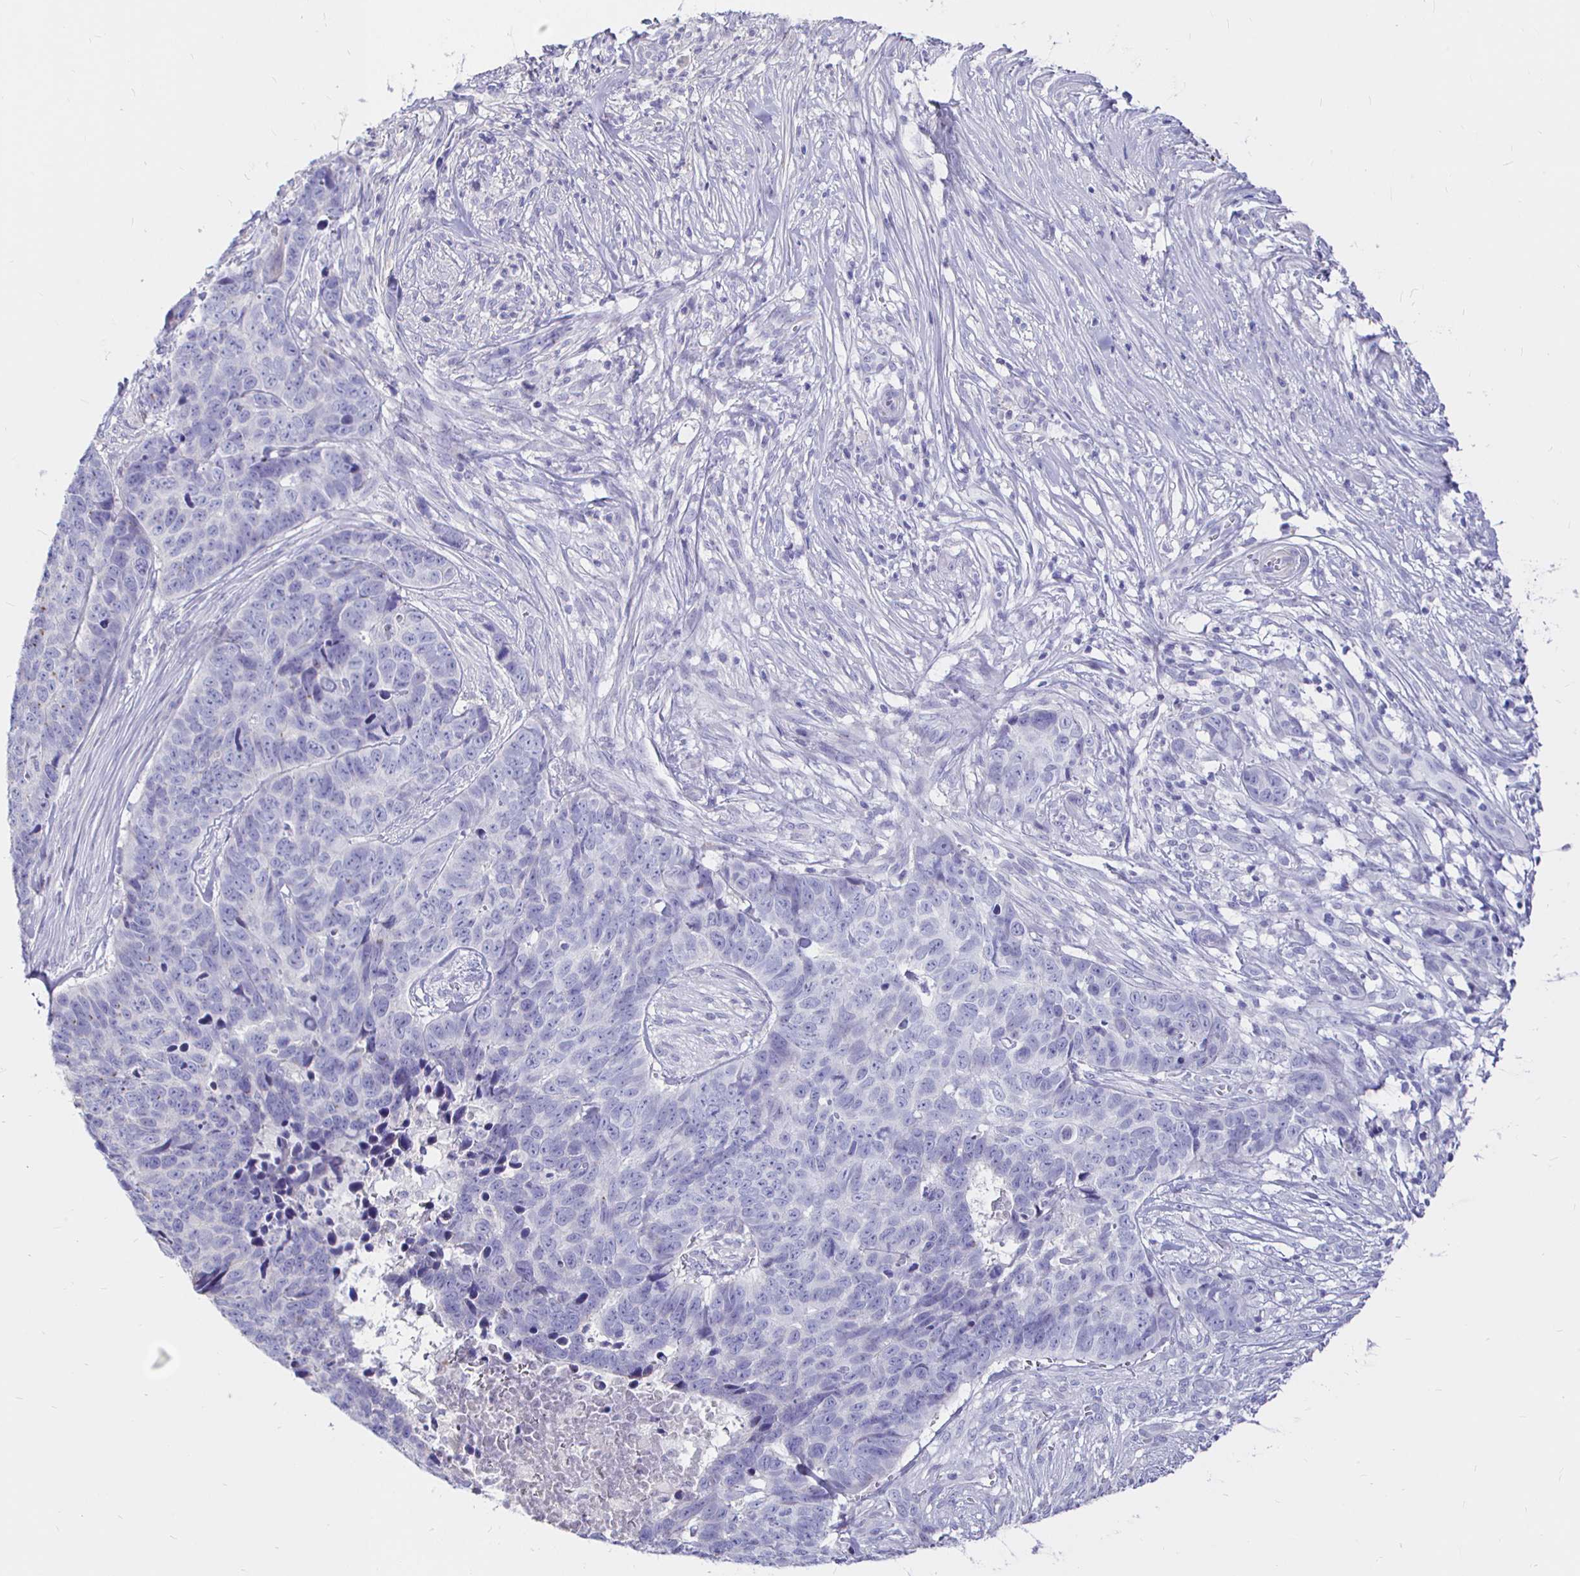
{"staining": {"intensity": "negative", "quantity": "none", "location": "none"}, "tissue": "skin cancer", "cell_type": "Tumor cells", "image_type": "cancer", "snomed": [{"axis": "morphology", "description": "Basal cell carcinoma"}, {"axis": "topography", "description": "Skin"}], "caption": "The micrograph displays no significant positivity in tumor cells of basal cell carcinoma (skin).", "gene": "NECAB1", "patient": {"sex": "female", "age": 82}}